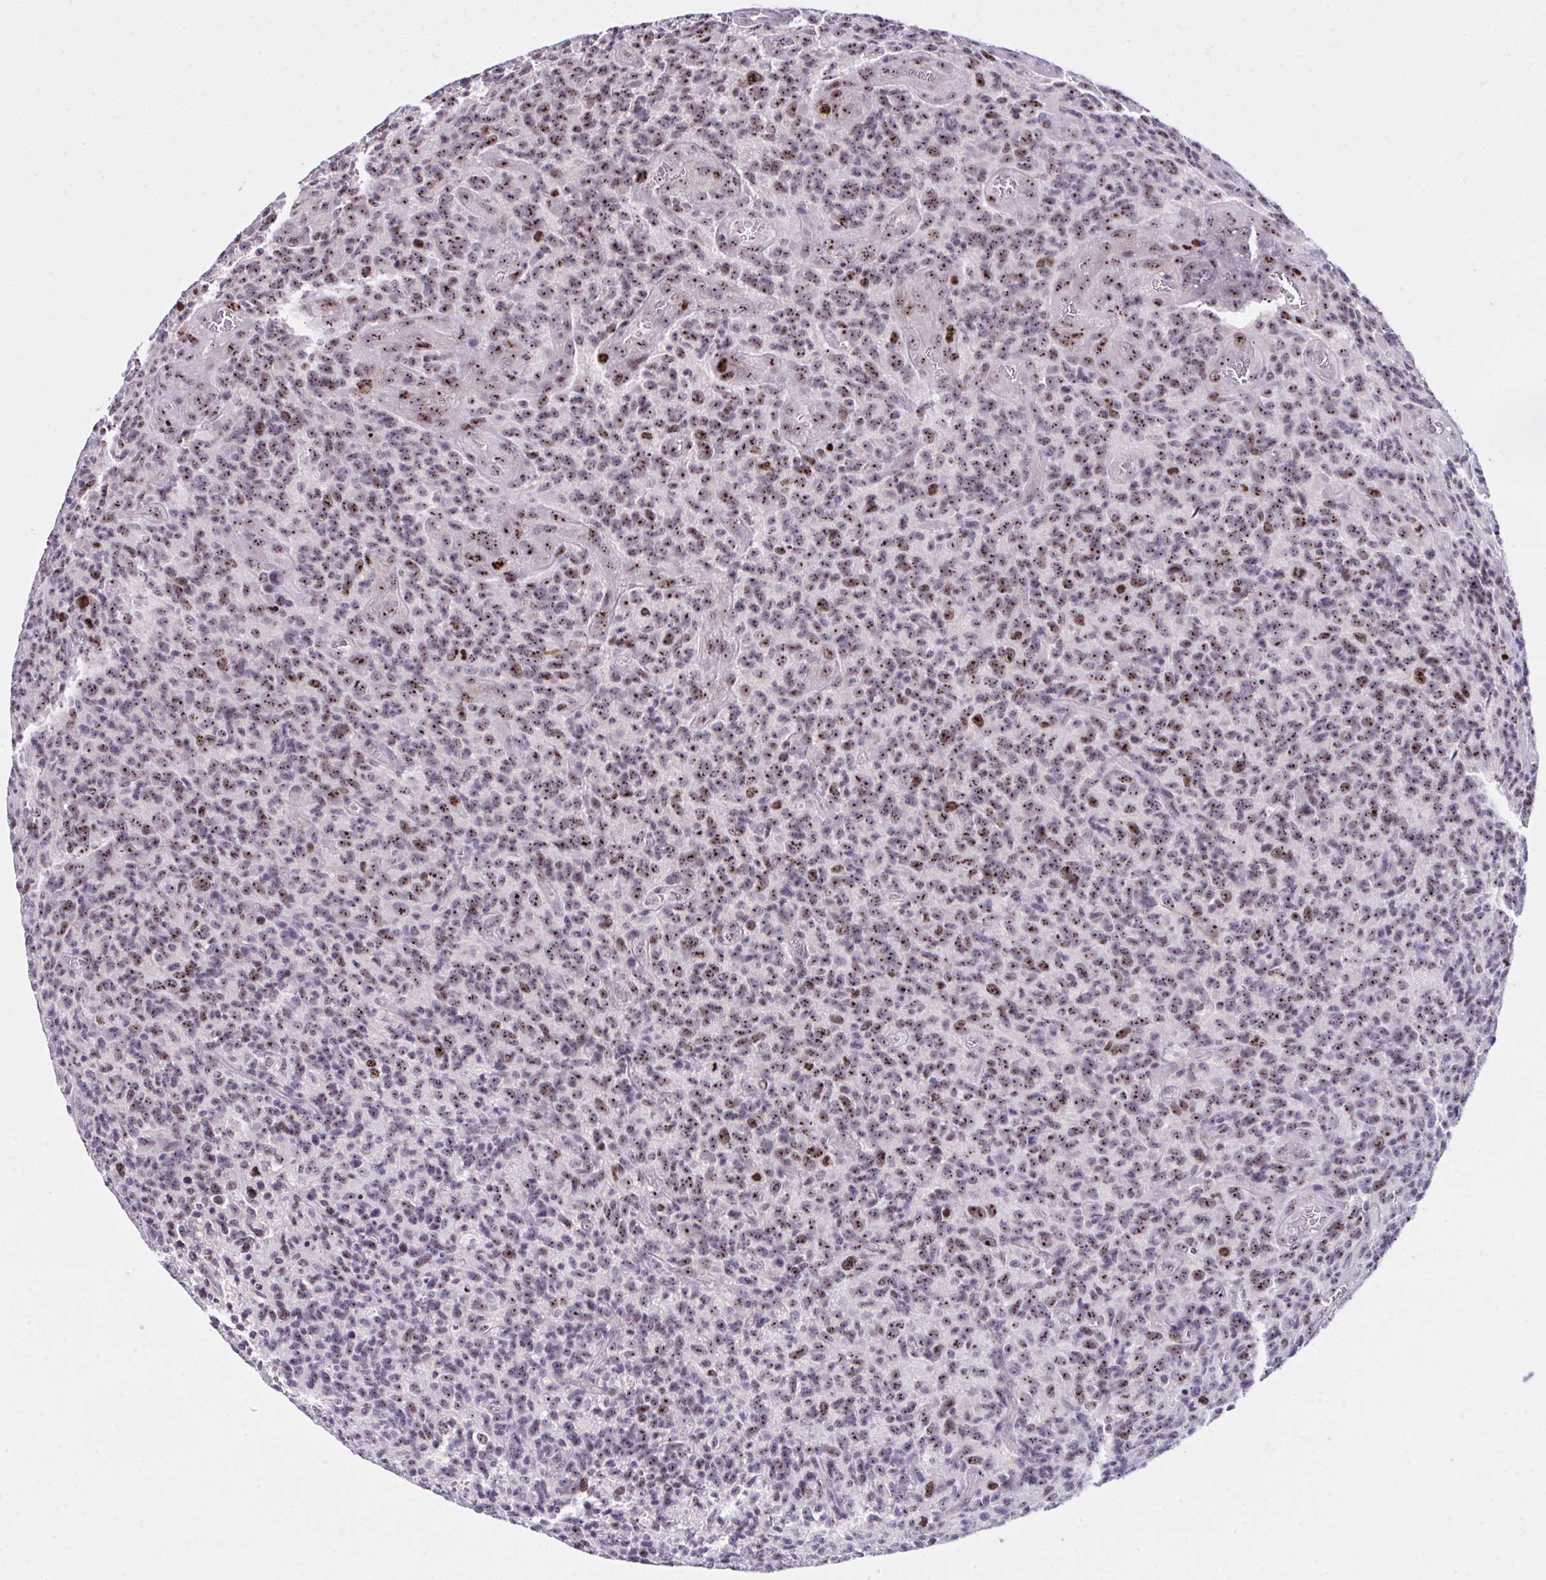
{"staining": {"intensity": "strong", "quantity": ">75%", "location": "nuclear"}, "tissue": "glioma", "cell_type": "Tumor cells", "image_type": "cancer", "snomed": [{"axis": "morphology", "description": "Glioma, malignant, High grade"}, {"axis": "topography", "description": "Brain"}], "caption": "DAB immunohistochemical staining of human high-grade glioma (malignant) displays strong nuclear protein expression in approximately >75% of tumor cells.", "gene": "CEP72", "patient": {"sex": "male", "age": 76}}